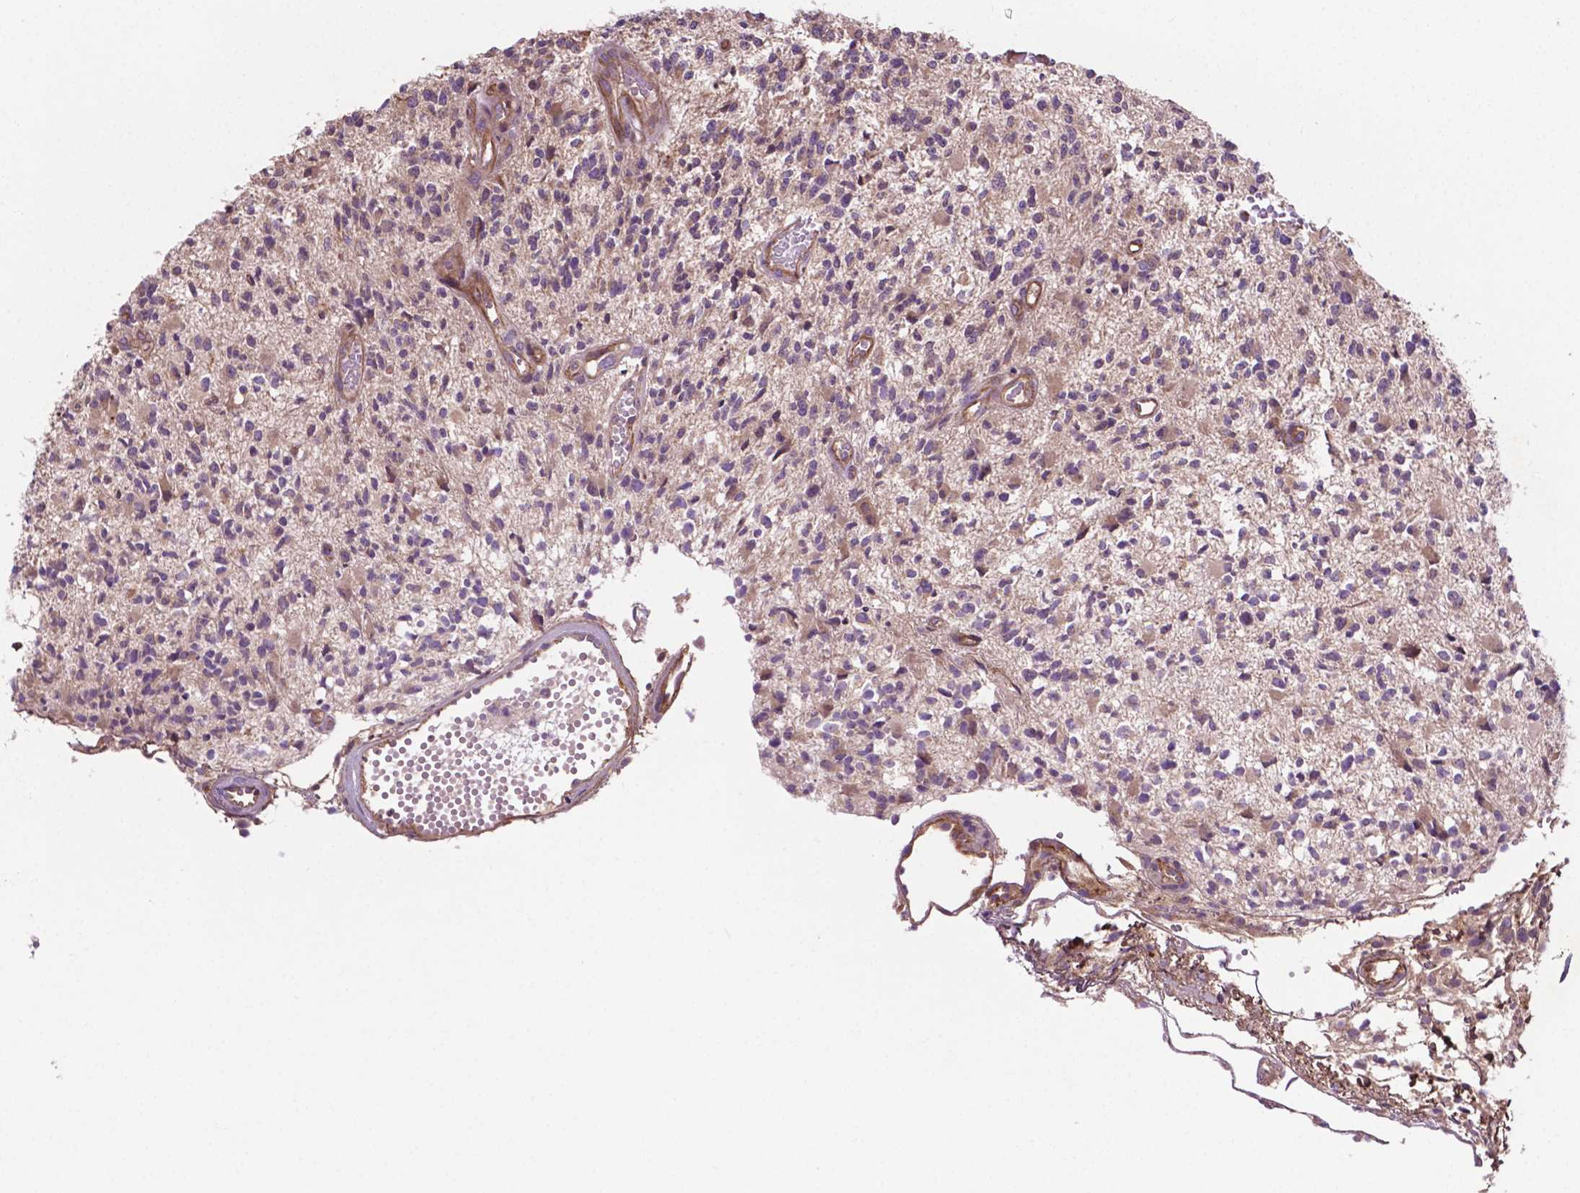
{"staining": {"intensity": "weak", "quantity": "<25%", "location": "cytoplasmic/membranous"}, "tissue": "glioma", "cell_type": "Tumor cells", "image_type": "cancer", "snomed": [{"axis": "morphology", "description": "Glioma, malignant, High grade"}, {"axis": "topography", "description": "Brain"}], "caption": "Human high-grade glioma (malignant) stained for a protein using immunohistochemistry demonstrates no expression in tumor cells.", "gene": "GJA9", "patient": {"sex": "female", "age": 63}}